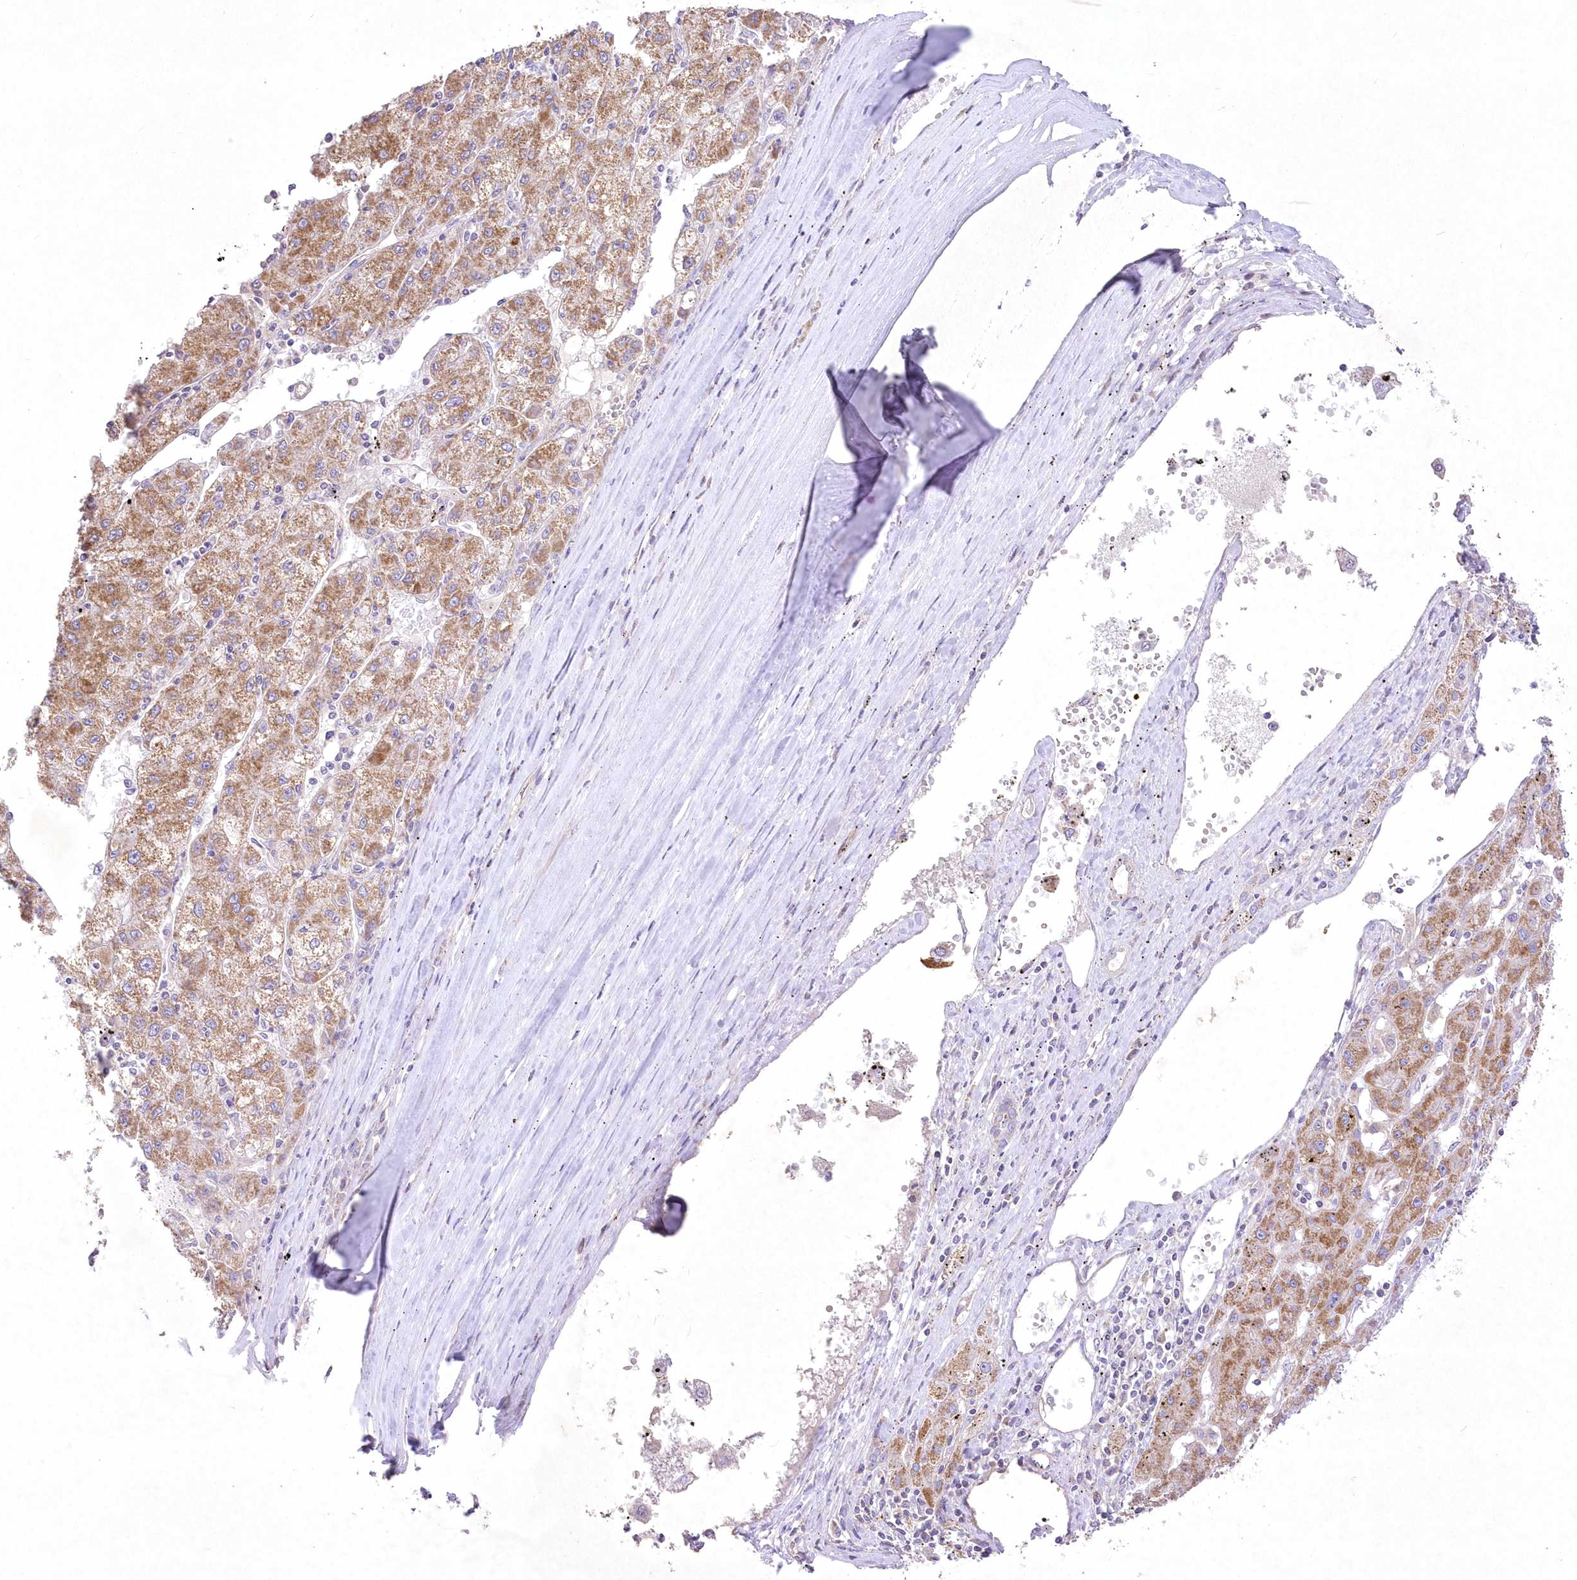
{"staining": {"intensity": "moderate", "quantity": "25%-75%", "location": "cytoplasmic/membranous"}, "tissue": "liver cancer", "cell_type": "Tumor cells", "image_type": "cancer", "snomed": [{"axis": "morphology", "description": "Carcinoma, Hepatocellular, NOS"}, {"axis": "topography", "description": "Liver"}], "caption": "Immunohistochemical staining of human hepatocellular carcinoma (liver) shows moderate cytoplasmic/membranous protein positivity in about 25%-75% of tumor cells.", "gene": "ITSN2", "patient": {"sex": "male", "age": 72}}